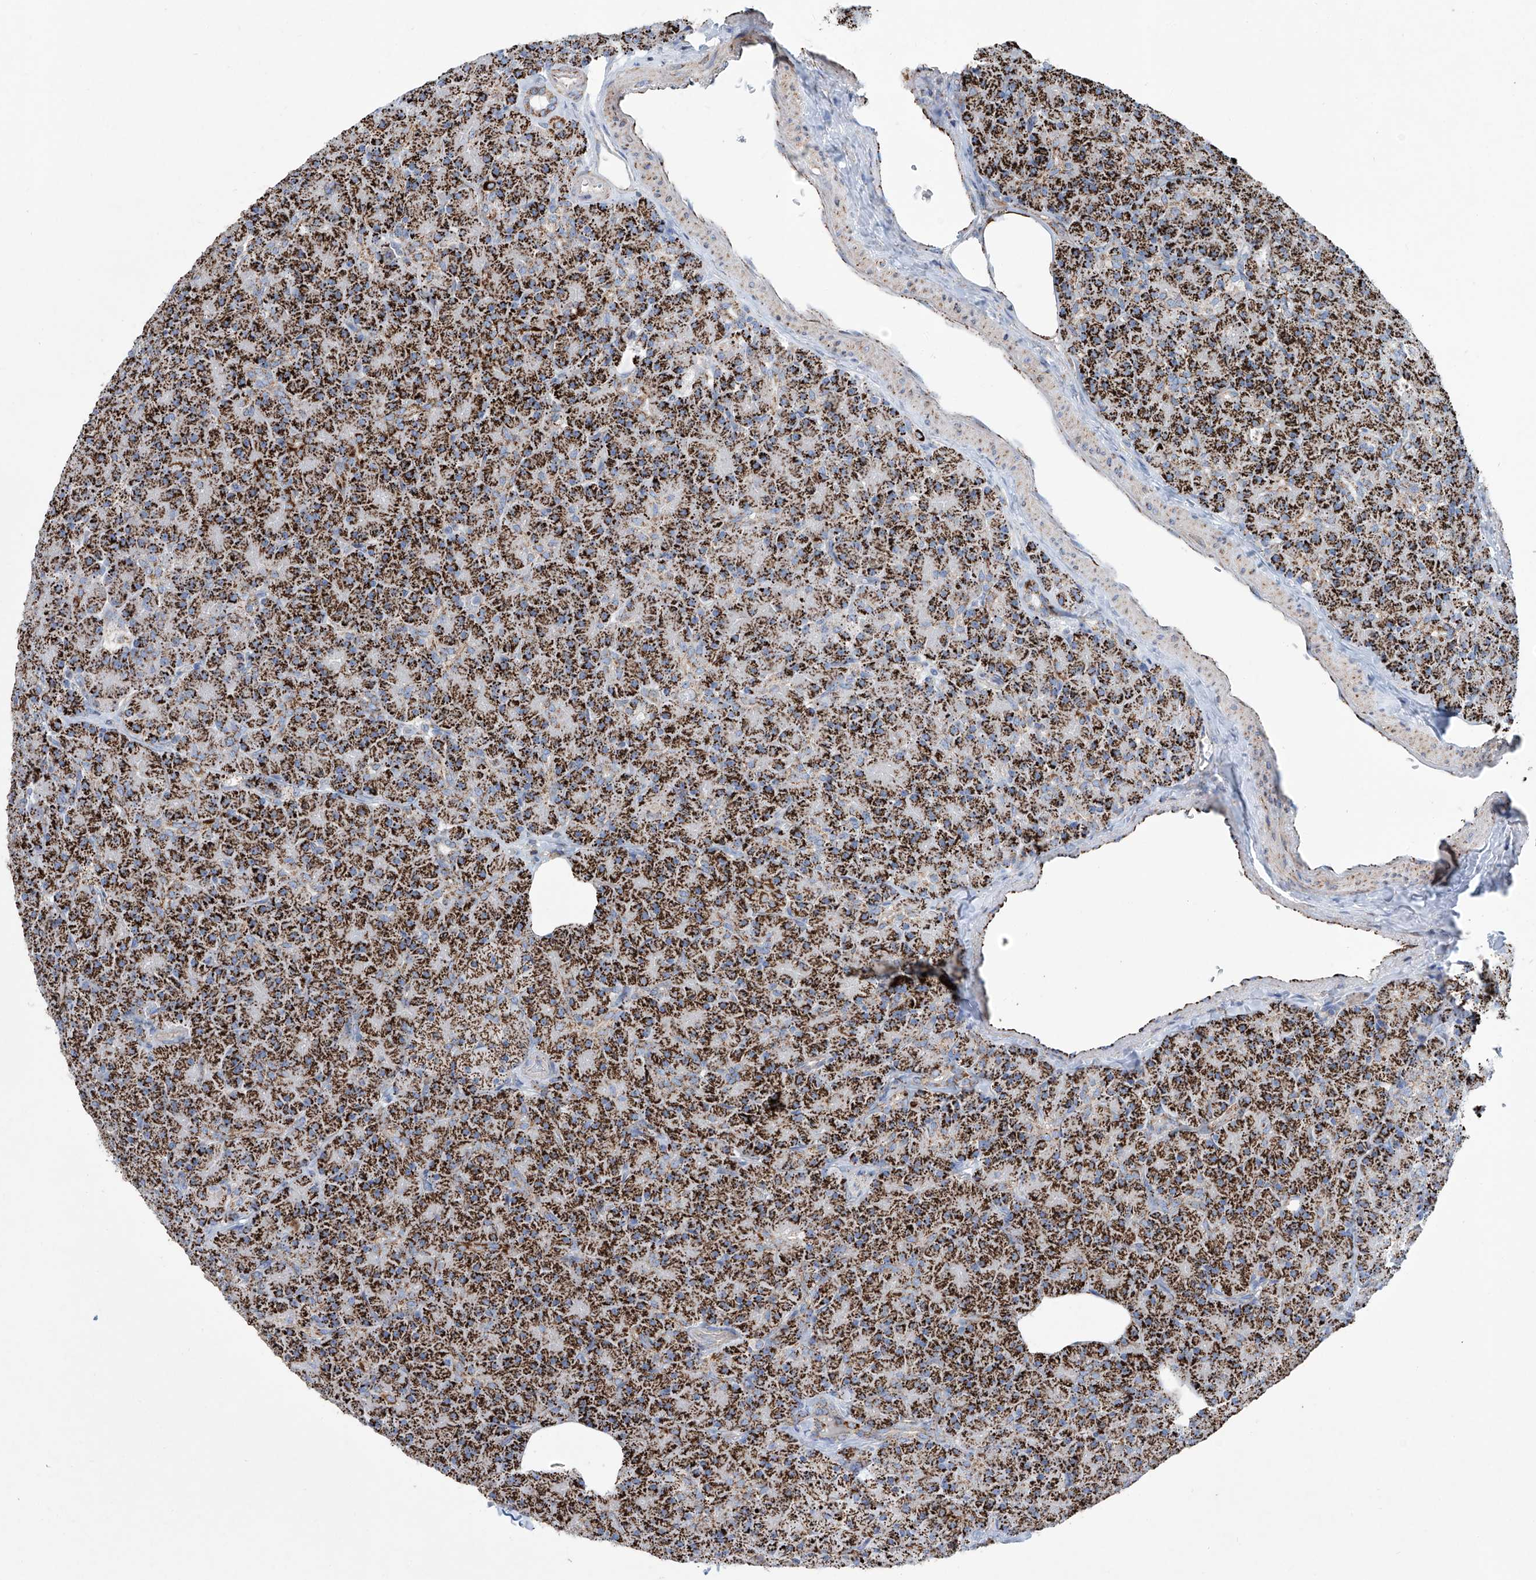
{"staining": {"intensity": "strong", "quantity": ">75%", "location": "cytoplasmic/membranous"}, "tissue": "pancreas", "cell_type": "Exocrine glandular cells", "image_type": "normal", "snomed": [{"axis": "morphology", "description": "Normal tissue, NOS"}, {"axis": "topography", "description": "Pancreas"}], "caption": "Brown immunohistochemical staining in unremarkable pancreas exhibits strong cytoplasmic/membranous staining in approximately >75% of exocrine glandular cells. The staining is performed using DAB (3,3'-diaminobenzidine) brown chromogen to label protein expression. The nuclei are counter-stained blue using hematoxylin.", "gene": "ALDH6A1", "patient": {"sex": "female", "age": 43}}